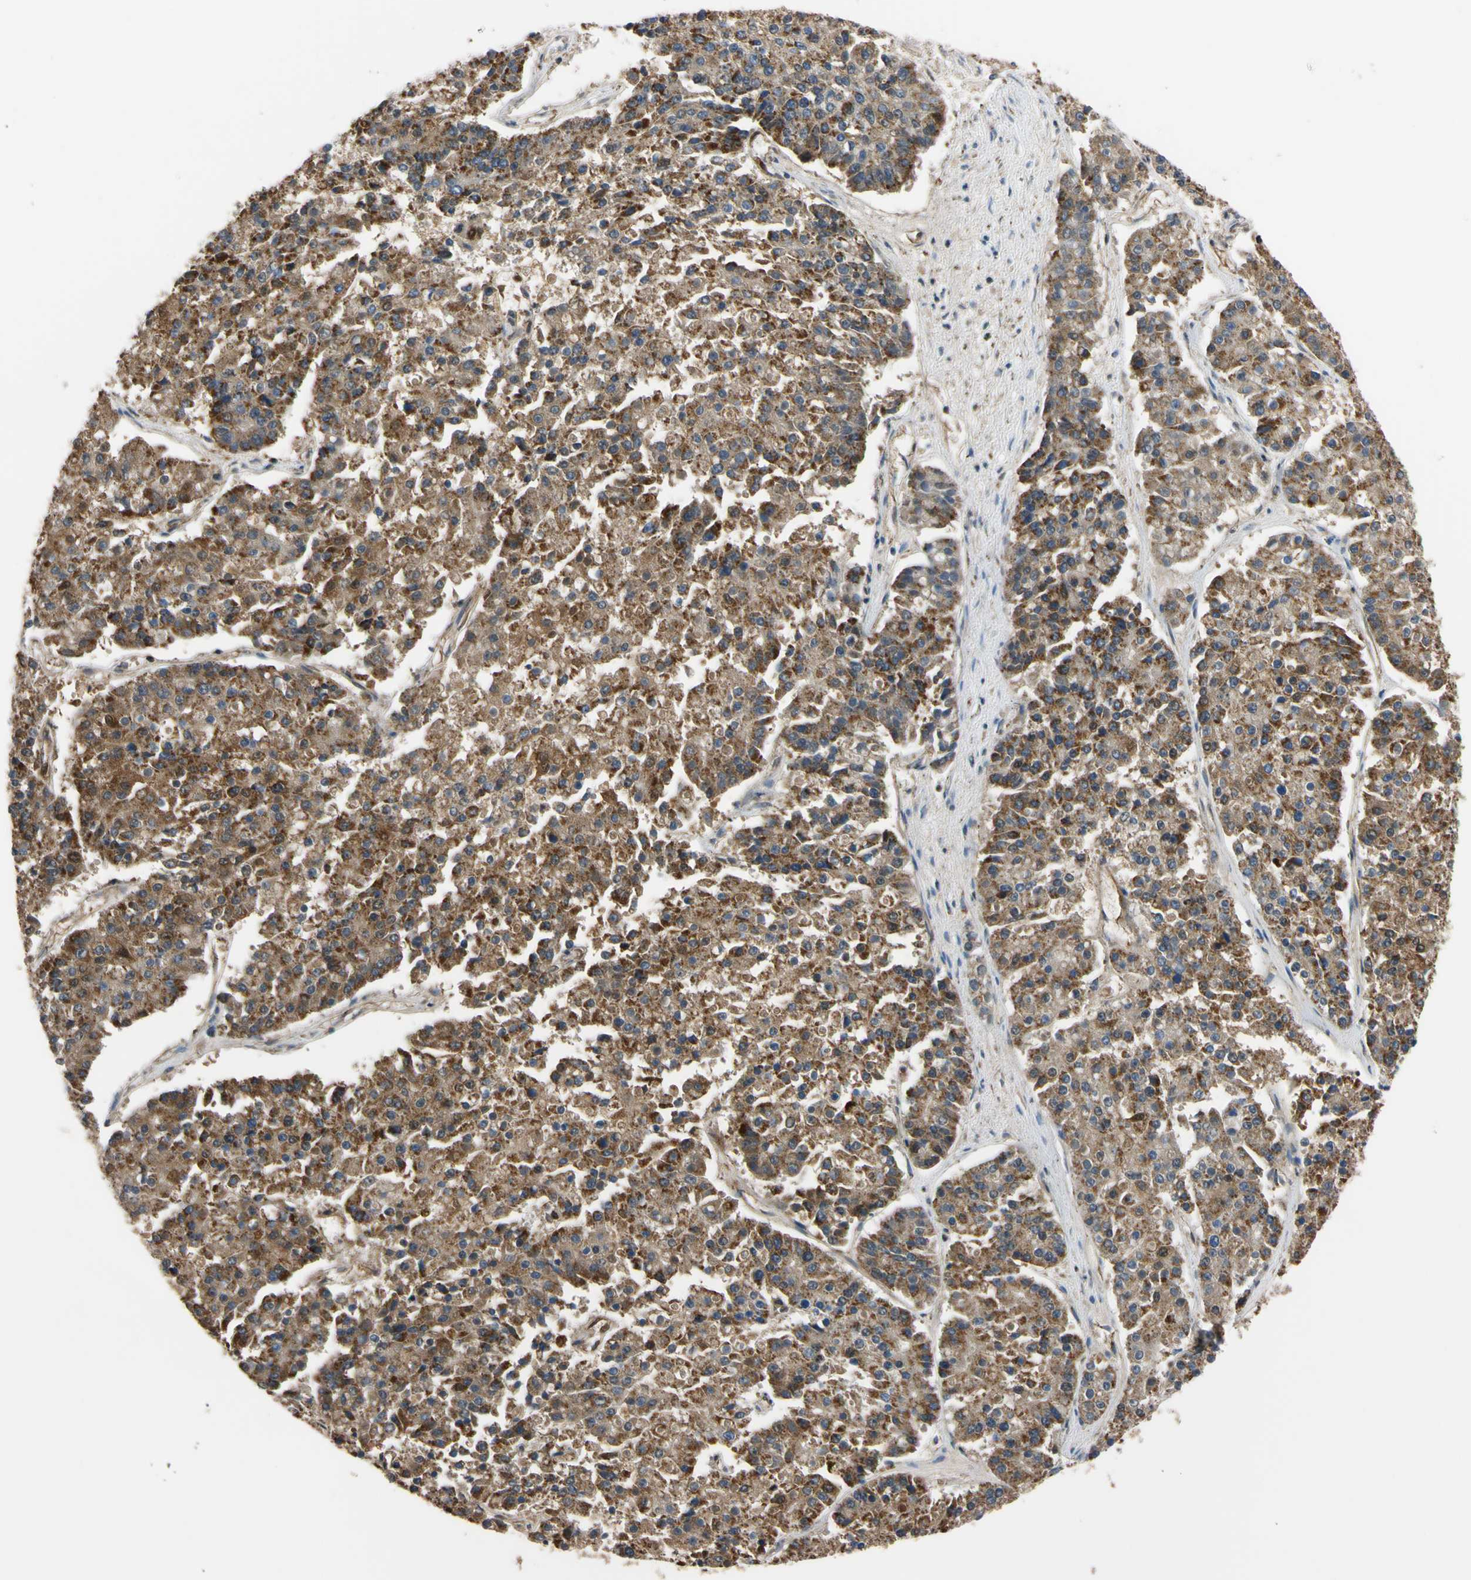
{"staining": {"intensity": "strong", "quantity": ">75%", "location": "cytoplasmic/membranous"}, "tissue": "pancreatic cancer", "cell_type": "Tumor cells", "image_type": "cancer", "snomed": [{"axis": "morphology", "description": "Adenocarcinoma, NOS"}, {"axis": "topography", "description": "Pancreas"}], "caption": "Immunohistochemistry photomicrograph of neoplastic tissue: human adenocarcinoma (pancreatic) stained using IHC demonstrates high levels of strong protein expression localized specifically in the cytoplasmic/membranous of tumor cells, appearing as a cytoplasmic/membranous brown color.", "gene": "CLPP", "patient": {"sex": "male", "age": 50}}